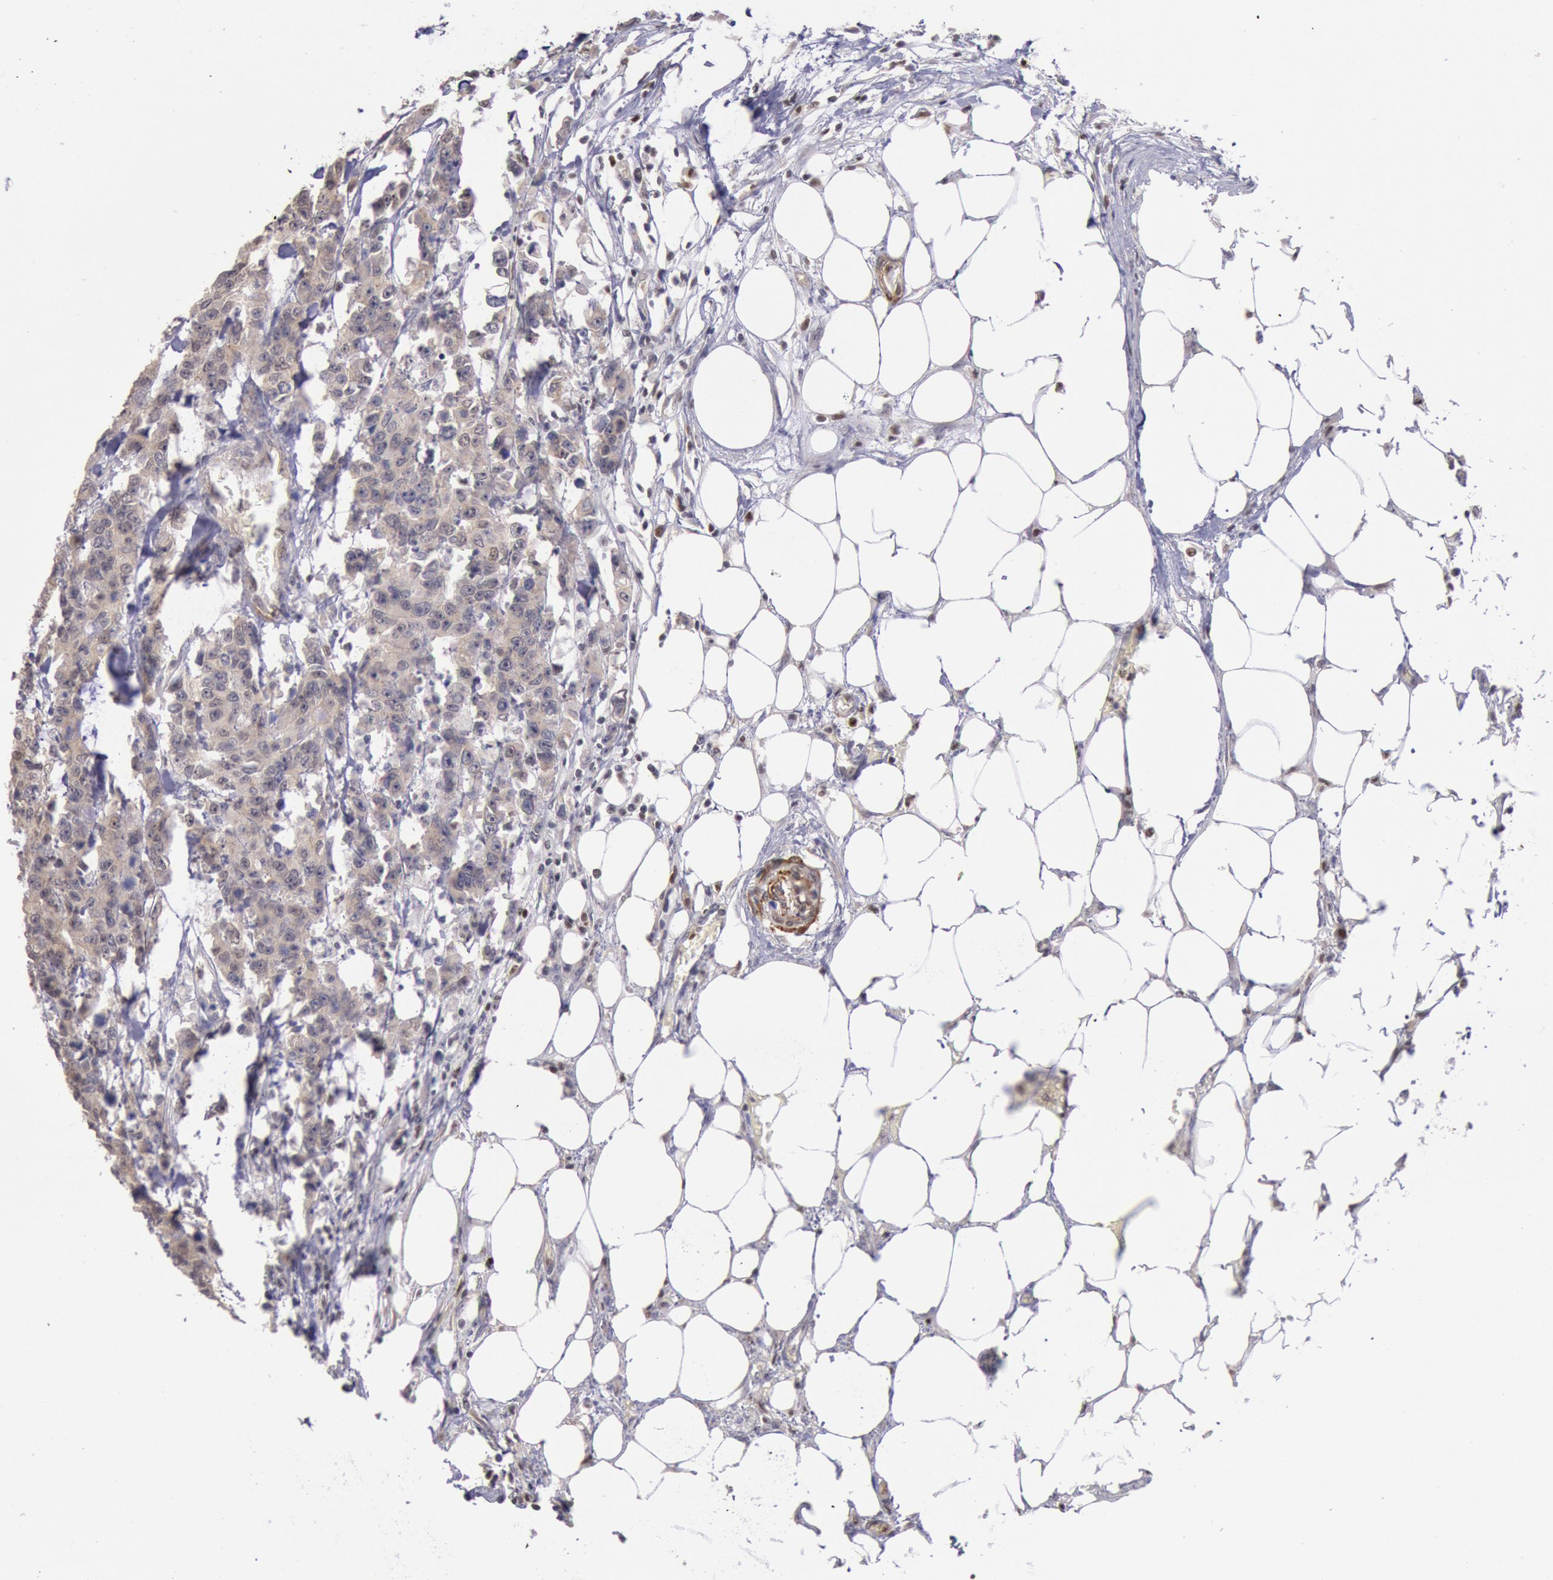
{"staining": {"intensity": "weak", "quantity": ">75%", "location": "cytoplasmic/membranous"}, "tissue": "colorectal cancer", "cell_type": "Tumor cells", "image_type": "cancer", "snomed": [{"axis": "morphology", "description": "Adenocarcinoma, NOS"}, {"axis": "topography", "description": "Colon"}], "caption": "Human colorectal cancer (adenocarcinoma) stained with a brown dye exhibits weak cytoplasmic/membranous positive expression in about >75% of tumor cells.", "gene": "RPS6KA5", "patient": {"sex": "female", "age": 86}}